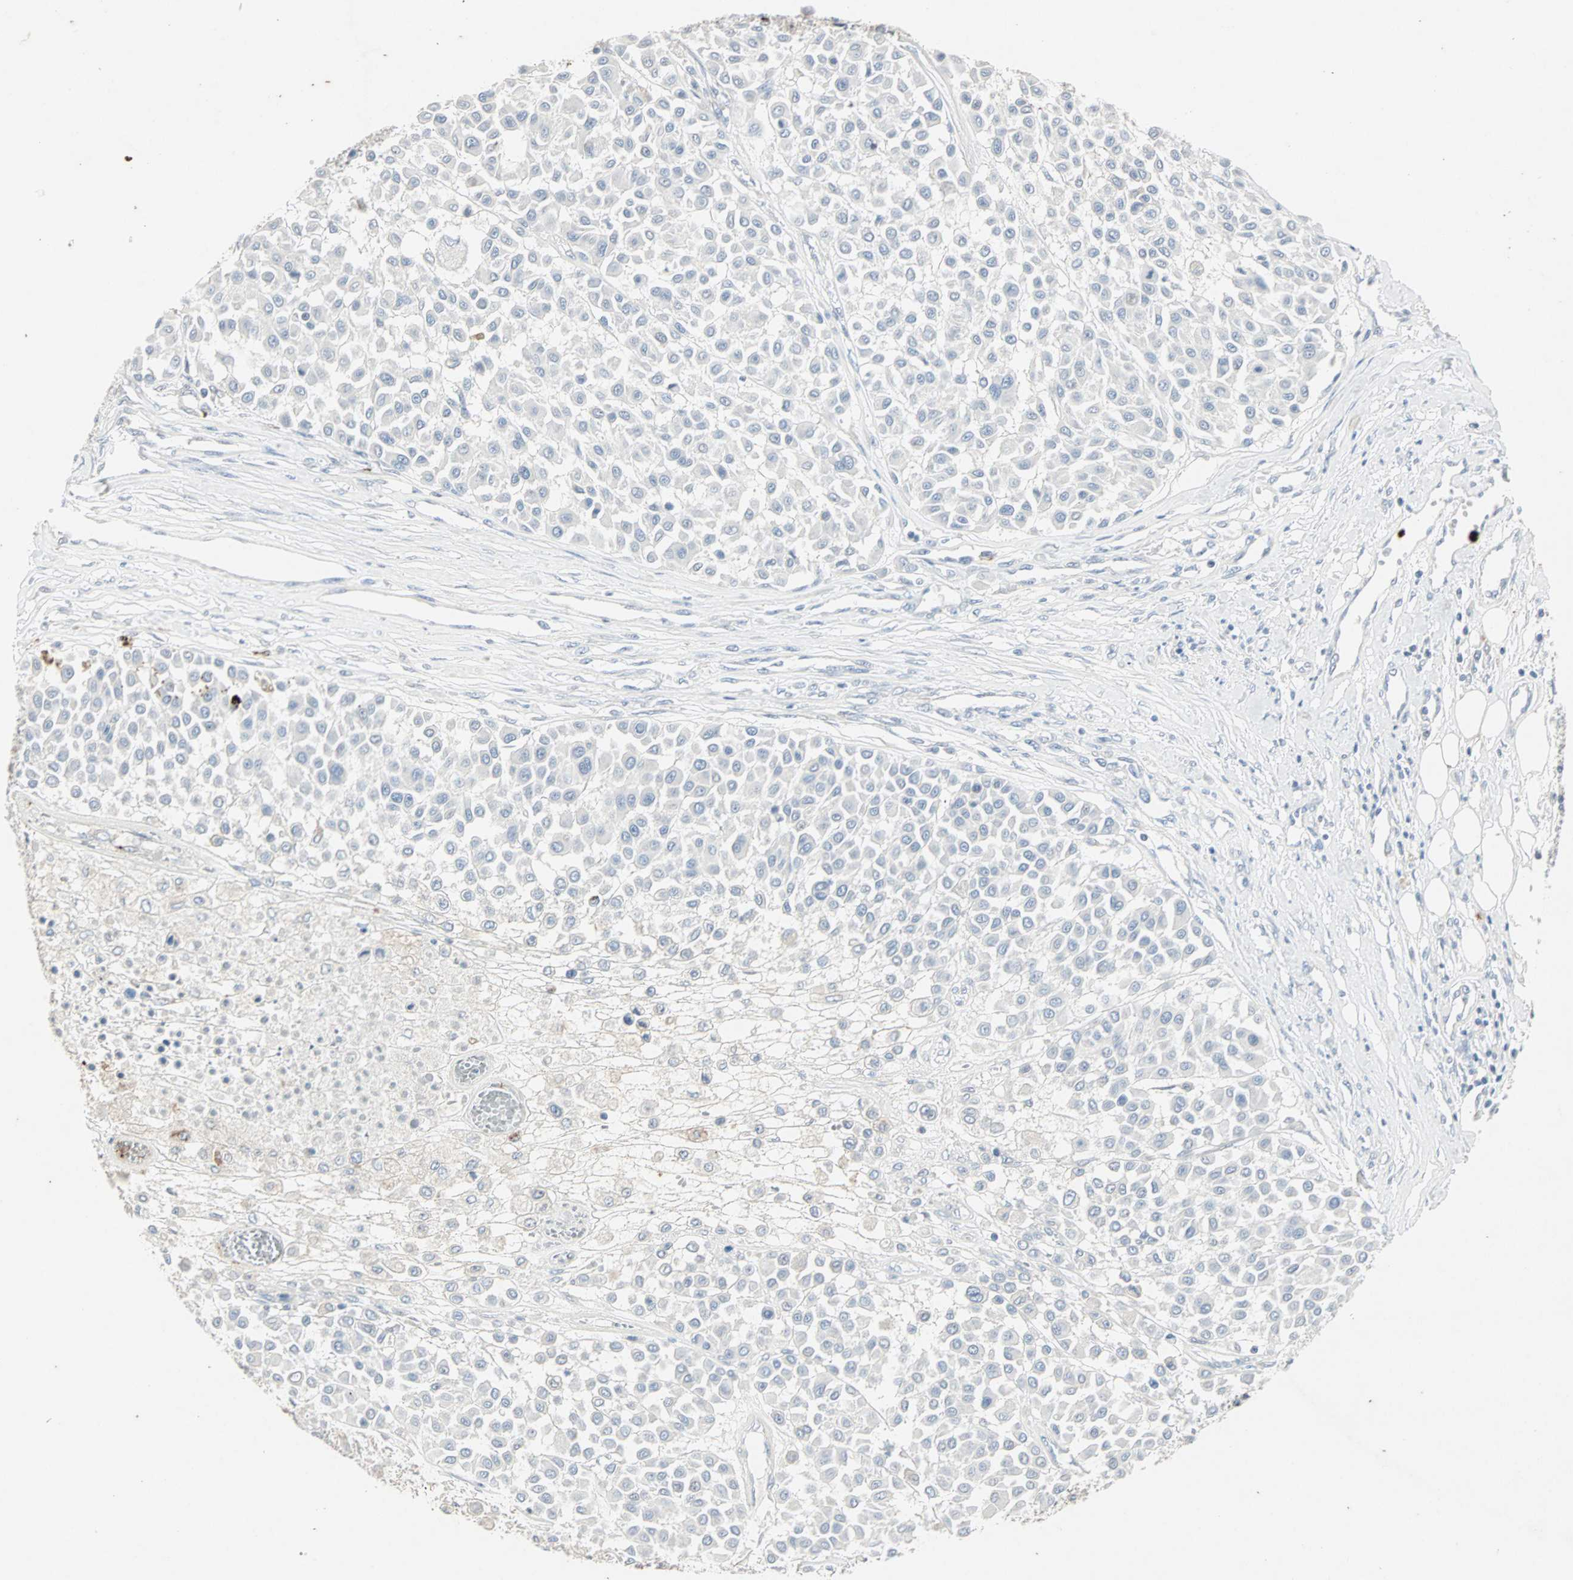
{"staining": {"intensity": "negative", "quantity": "none", "location": "none"}, "tissue": "melanoma", "cell_type": "Tumor cells", "image_type": "cancer", "snomed": [{"axis": "morphology", "description": "Malignant melanoma, Metastatic site"}, {"axis": "topography", "description": "Soft tissue"}], "caption": "Tumor cells show no significant protein staining in melanoma.", "gene": "CEACAM6", "patient": {"sex": "male", "age": 41}}